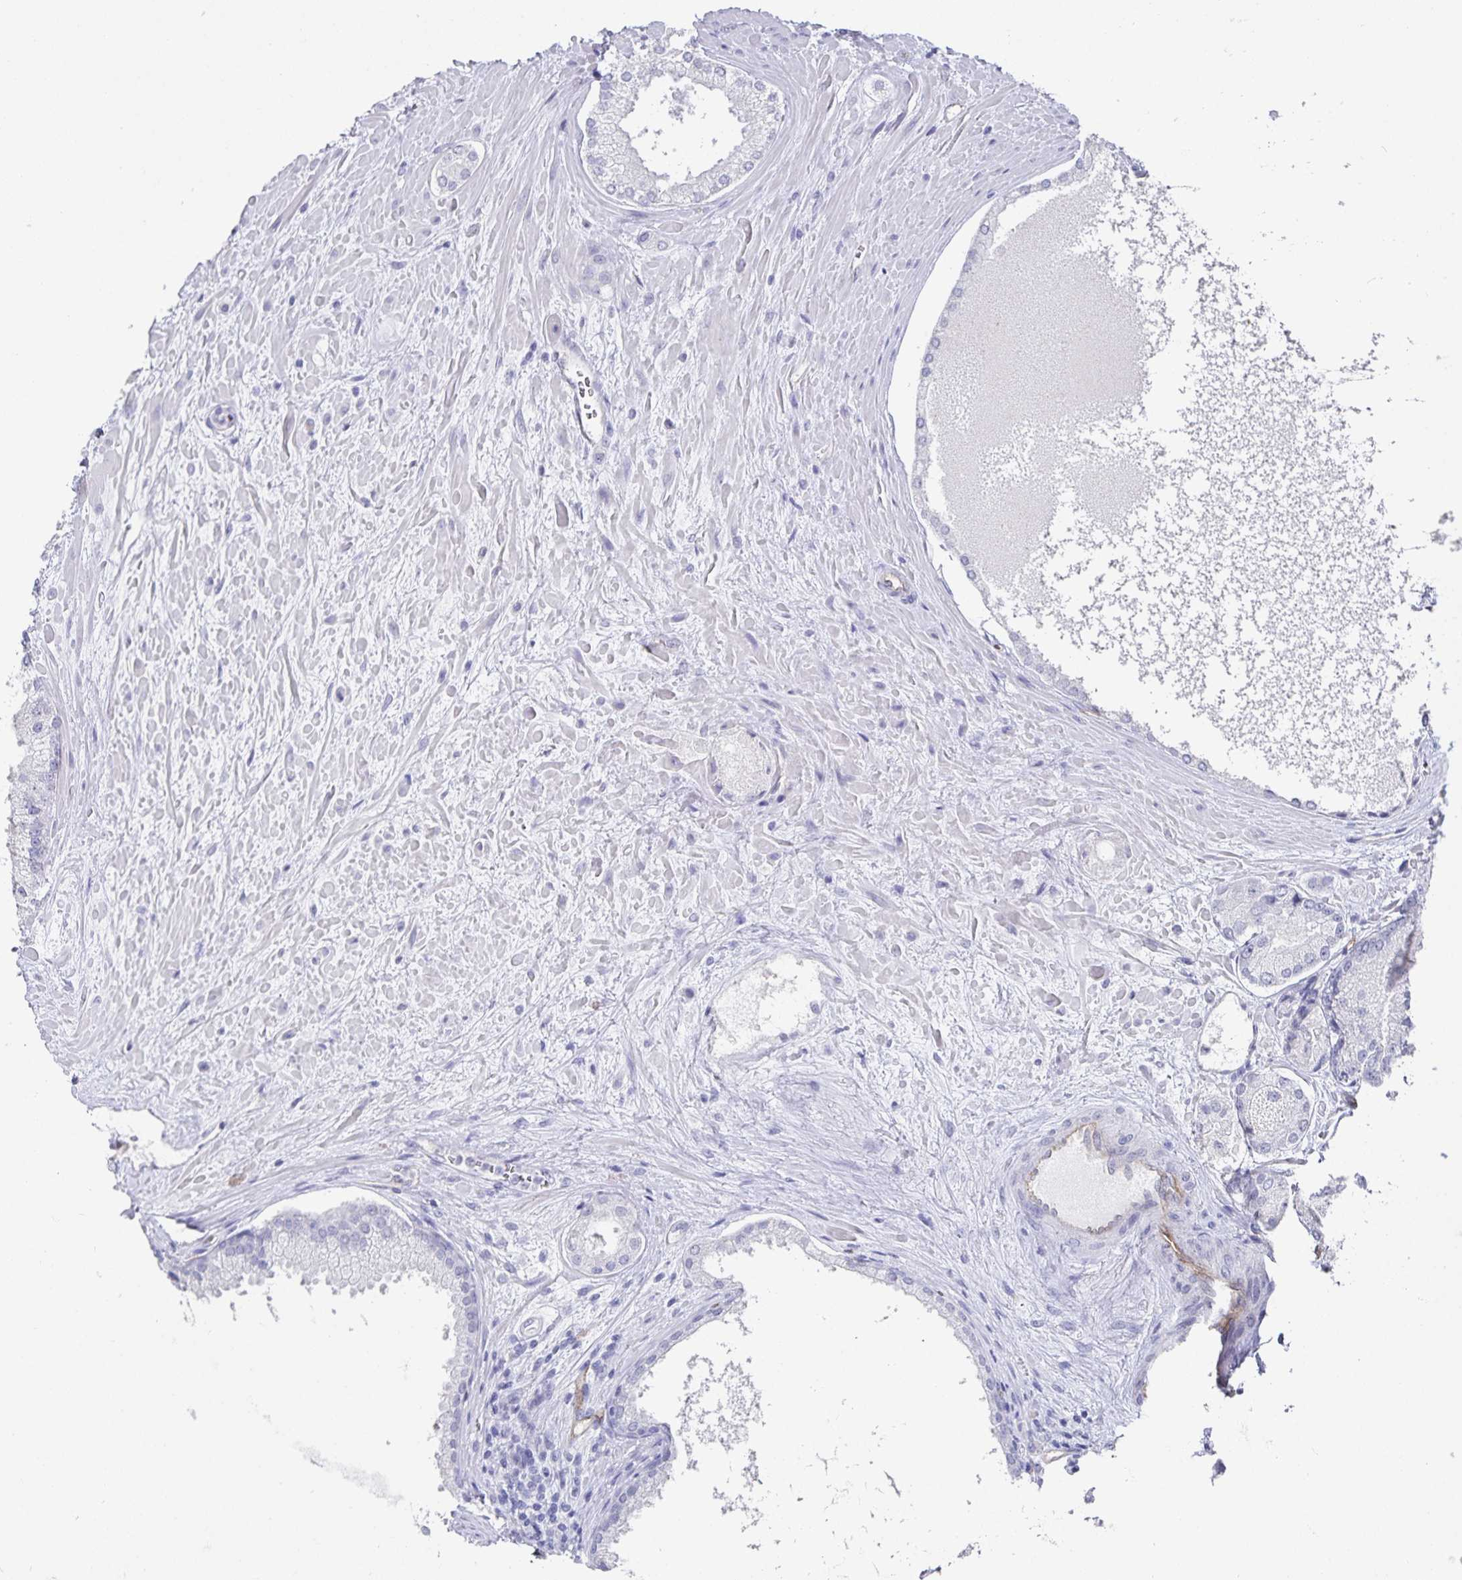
{"staining": {"intensity": "negative", "quantity": "none", "location": "none"}, "tissue": "prostate cancer", "cell_type": "Tumor cells", "image_type": "cancer", "snomed": [{"axis": "morphology", "description": "Adenocarcinoma, High grade"}, {"axis": "topography", "description": "Prostate"}], "caption": "Photomicrograph shows no significant protein positivity in tumor cells of prostate cancer (high-grade adenocarcinoma). (Stains: DAB (3,3'-diaminobenzidine) immunohistochemistry with hematoxylin counter stain, Microscopy: brightfield microscopy at high magnification).", "gene": "PODXL", "patient": {"sex": "male", "age": 73}}